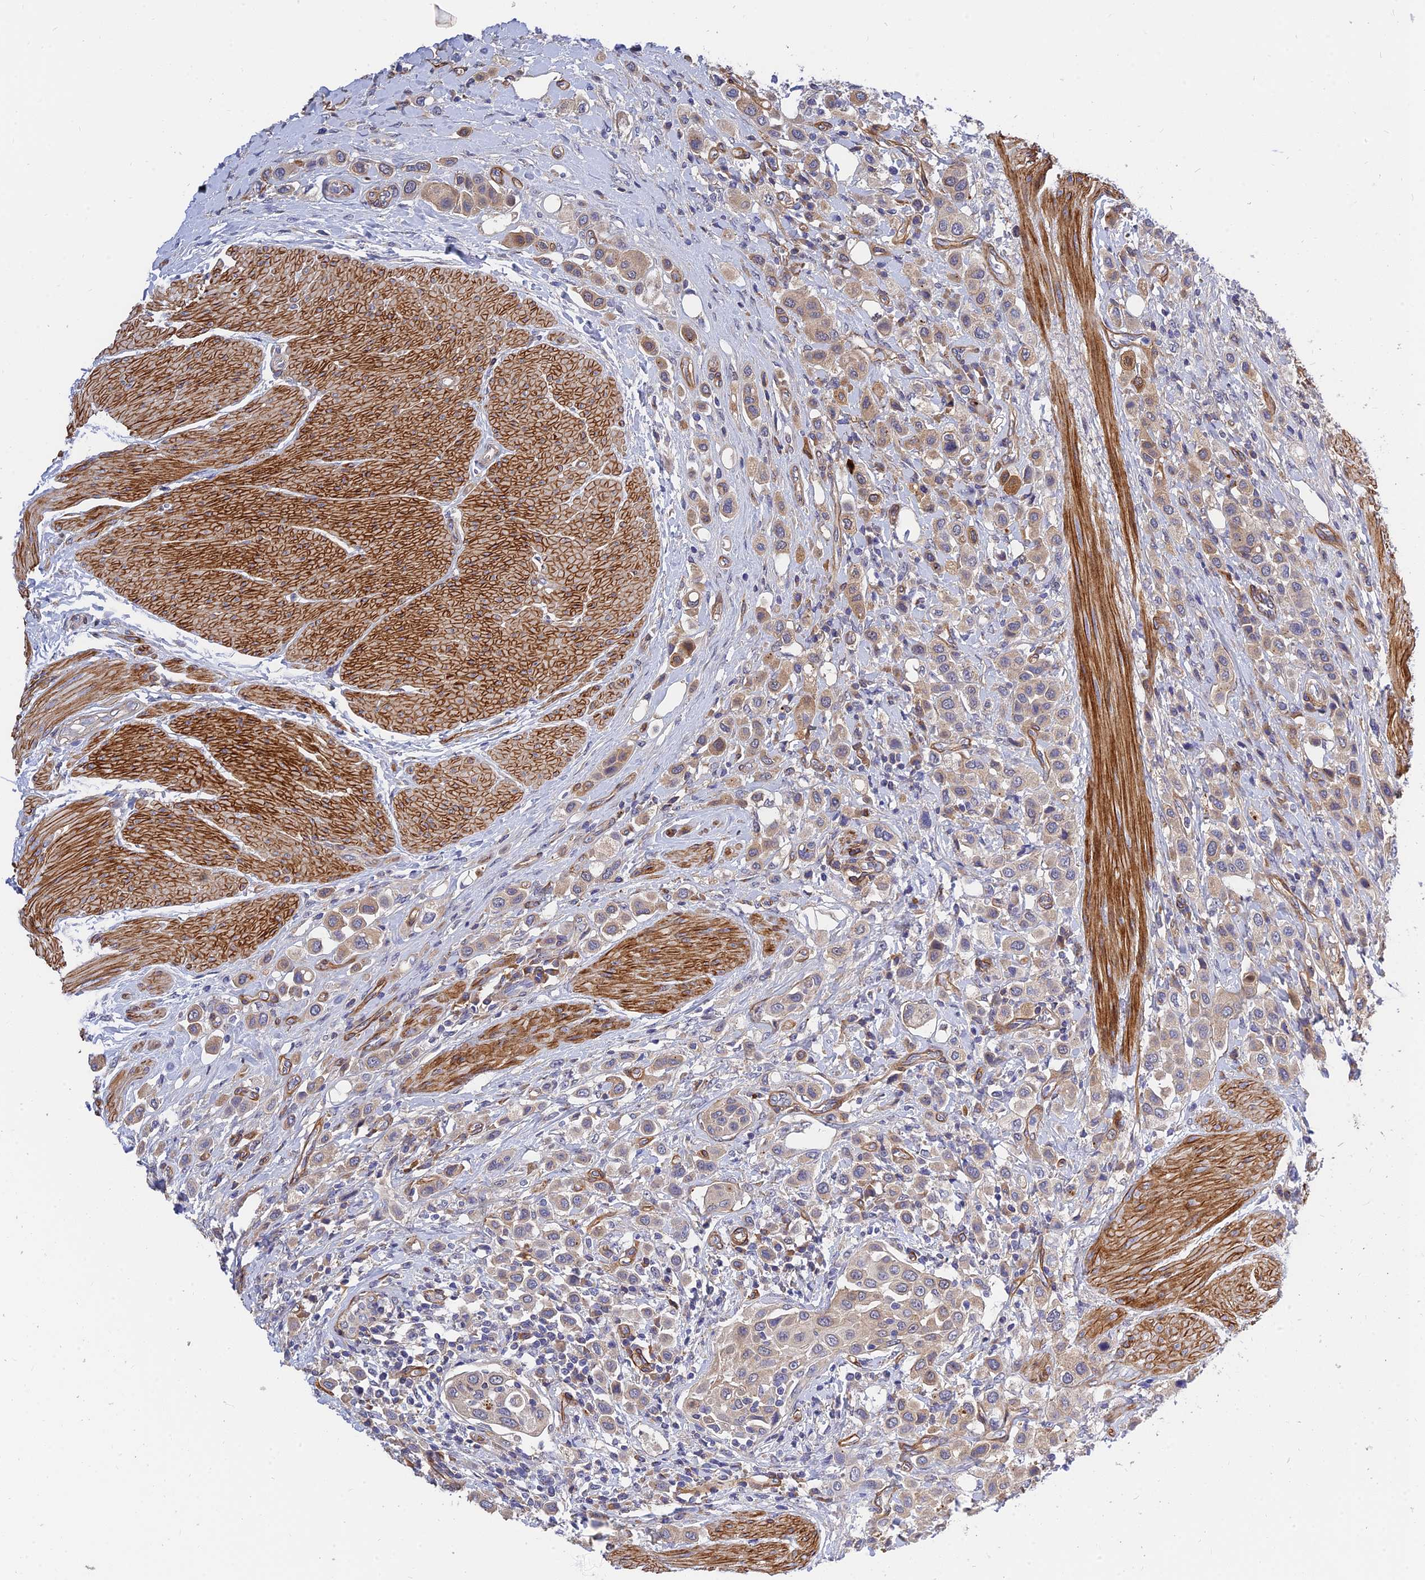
{"staining": {"intensity": "weak", "quantity": "<25%", "location": "cytoplasmic/membranous"}, "tissue": "urothelial cancer", "cell_type": "Tumor cells", "image_type": "cancer", "snomed": [{"axis": "morphology", "description": "Urothelial carcinoma, High grade"}, {"axis": "topography", "description": "Urinary bladder"}], "caption": "IHC histopathology image of neoplastic tissue: human urothelial cancer stained with DAB (3,3'-diaminobenzidine) displays no significant protein expression in tumor cells. Brightfield microscopy of immunohistochemistry stained with DAB (3,3'-diaminobenzidine) (brown) and hematoxylin (blue), captured at high magnification.", "gene": "MRPL35", "patient": {"sex": "male", "age": 50}}